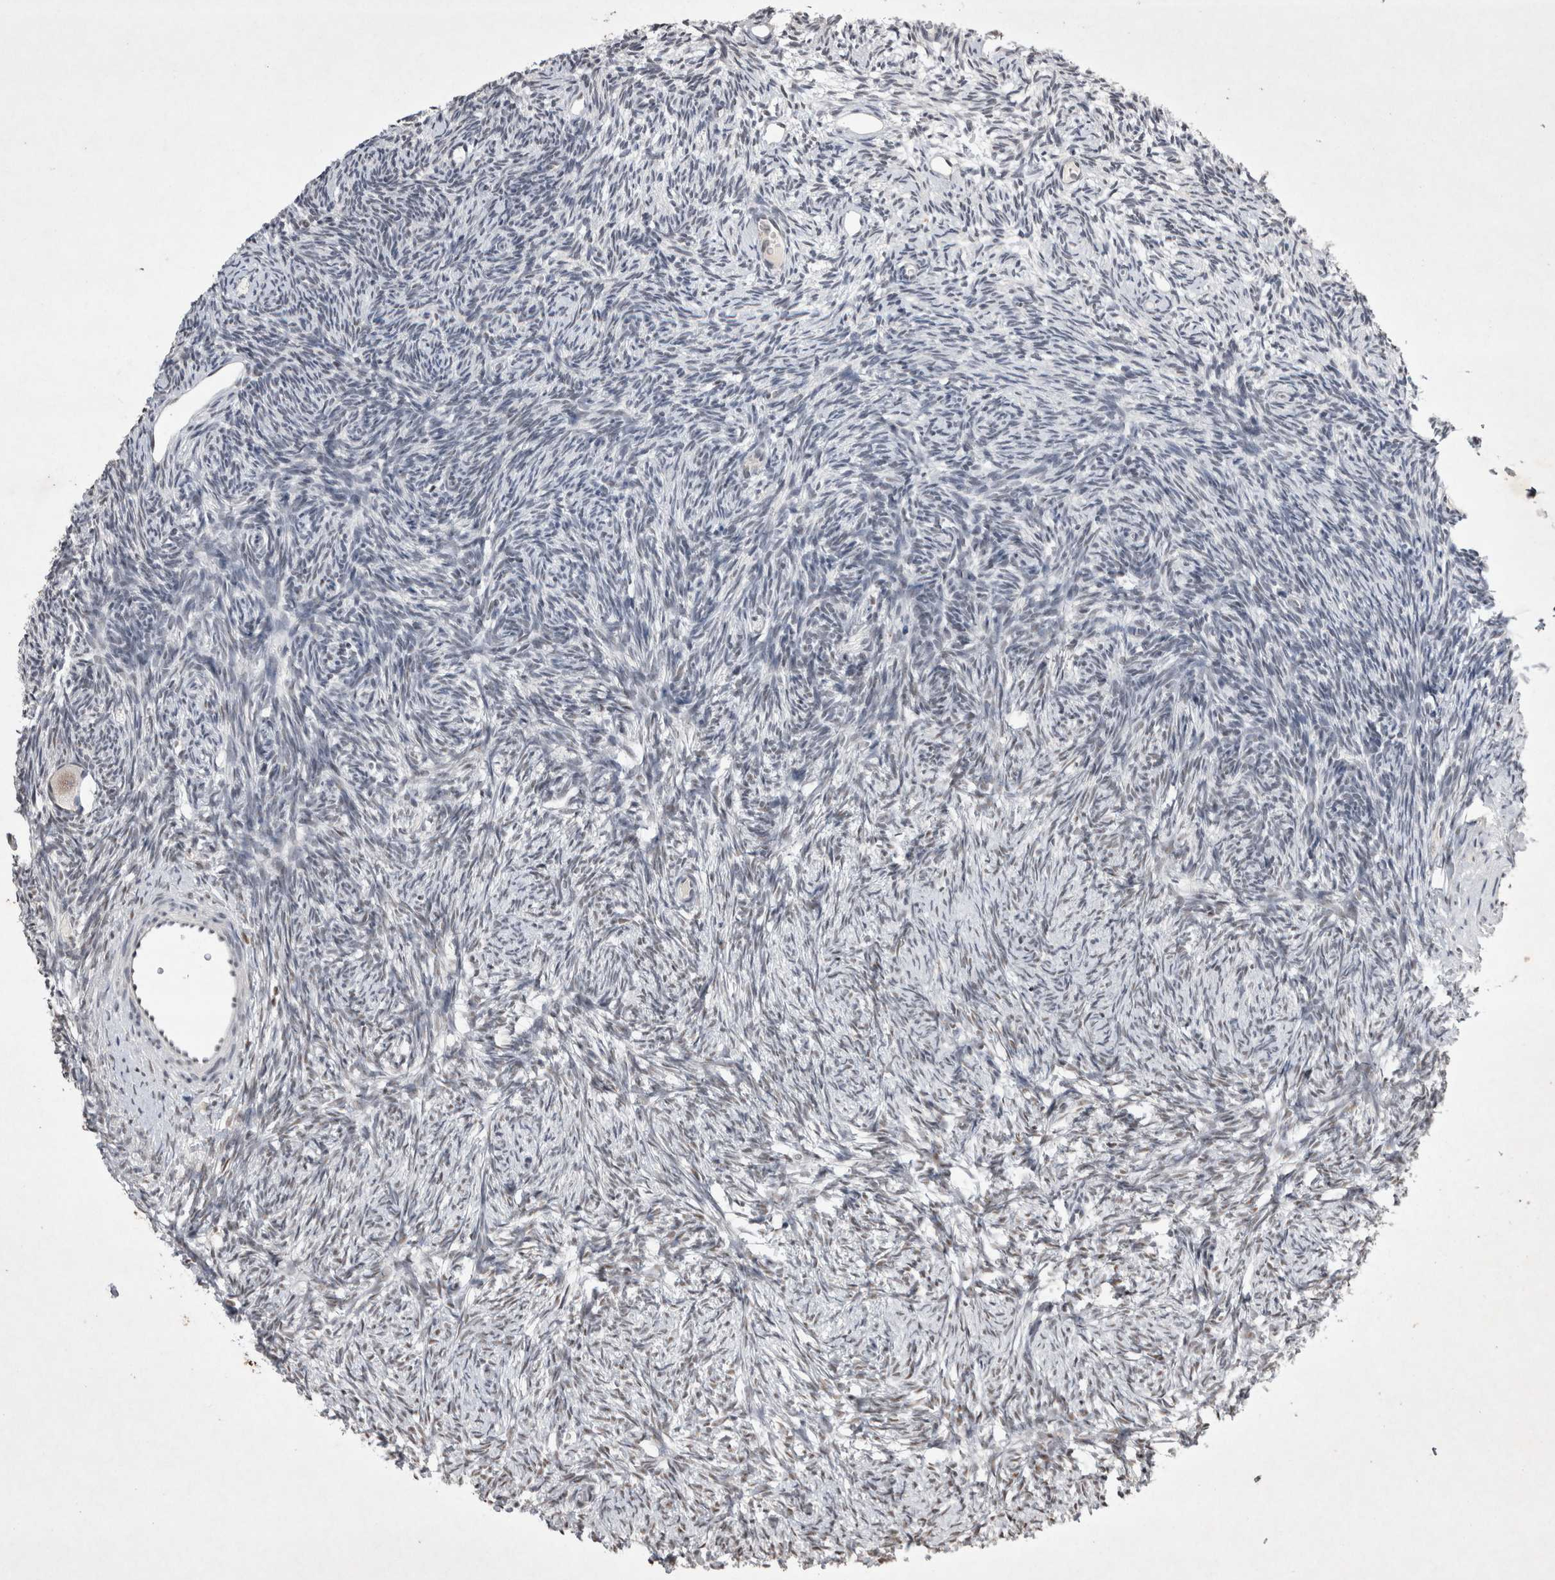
{"staining": {"intensity": "weak", "quantity": ">75%", "location": "cytoplasmic/membranous,nuclear"}, "tissue": "ovary", "cell_type": "Follicle cells", "image_type": "normal", "snomed": [{"axis": "morphology", "description": "Normal tissue, NOS"}, {"axis": "topography", "description": "Ovary"}], "caption": "Unremarkable ovary was stained to show a protein in brown. There is low levels of weak cytoplasmic/membranous,nuclear positivity in approximately >75% of follicle cells. (IHC, brightfield microscopy, high magnification).", "gene": "RBM6", "patient": {"sex": "female", "age": 34}}